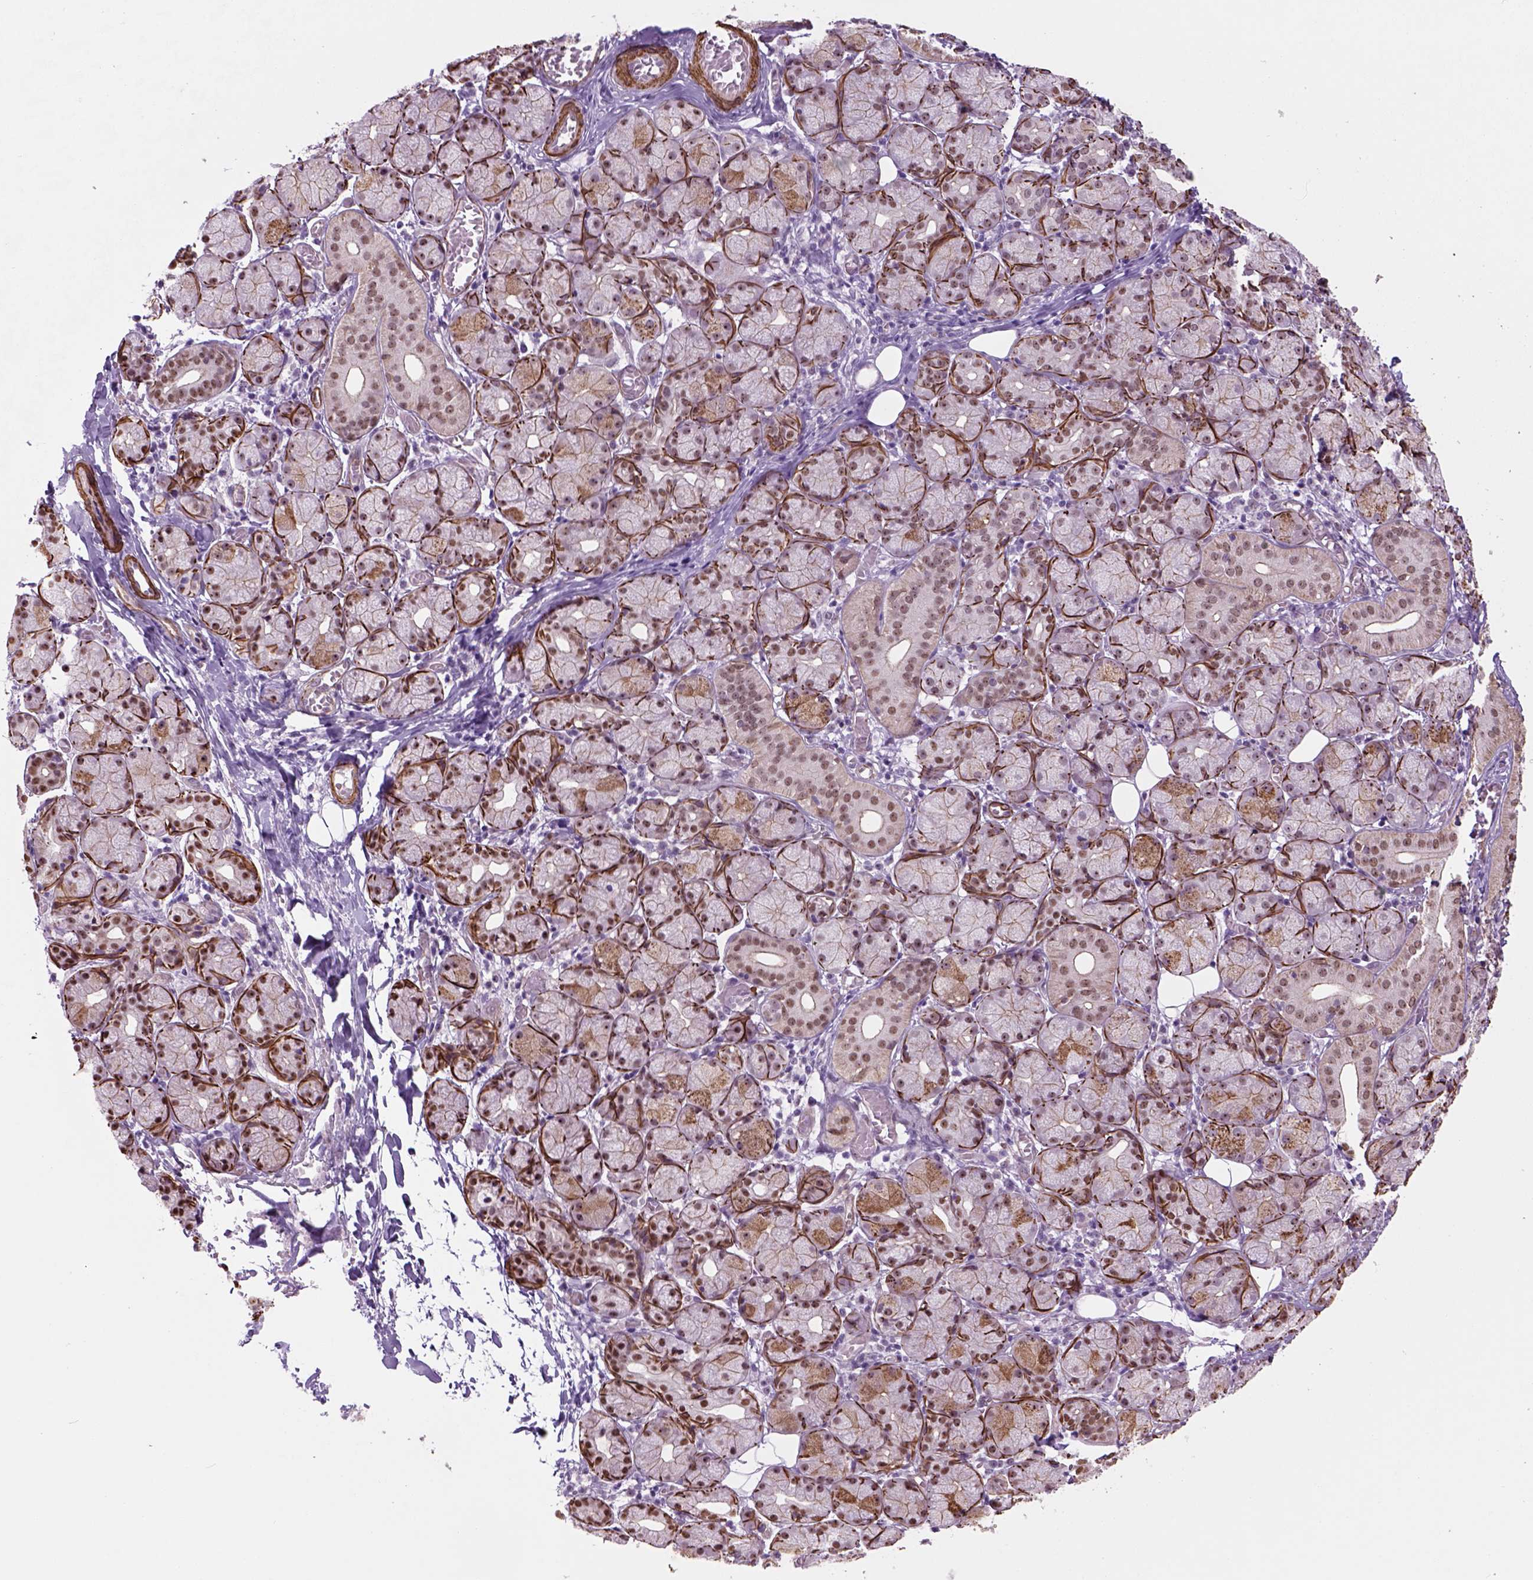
{"staining": {"intensity": "moderate", "quantity": ">75%", "location": "nuclear"}, "tissue": "salivary gland", "cell_type": "Glandular cells", "image_type": "normal", "snomed": [{"axis": "morphology", "description": "Normal tissue, NOS"}, {"axis": "topography", "description": "Salivary gland"}, {"axis": "topography", "description": "Peripheral nerve tissue"}], "caption": "Brown immunohistochemical staining in normal salivary gland exhibits moderate nuclear positivity in about >75% of glandular cells. The staining was performed using DAB, with brown indicating positive protein expression. Nuclei are stained blue with hematoxylin.", "gene": "RRS1", "patient": {"sex": "female", "age": 24}}